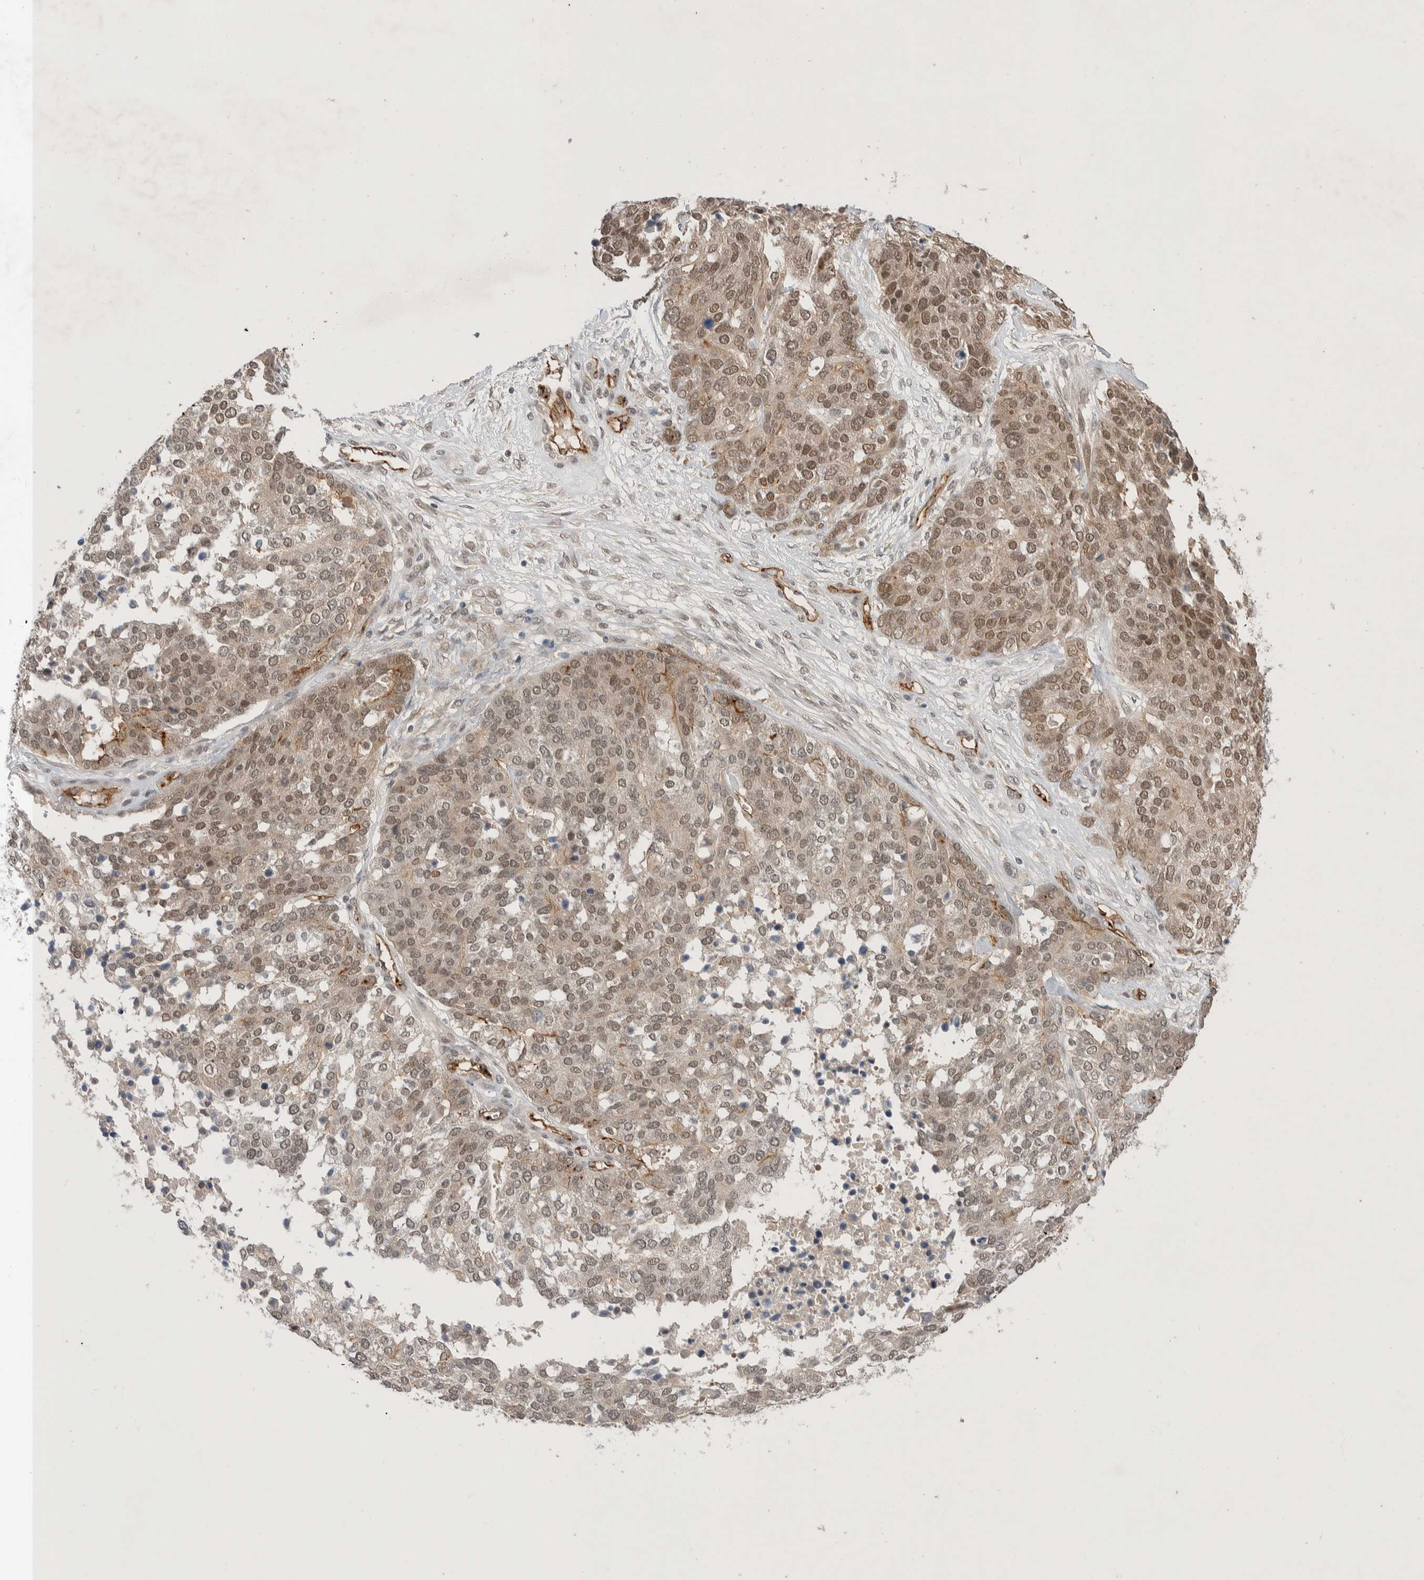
{"staining": {"intensity": "moderate", "quantity": ">75%", "location": "cytoplasmic/membranous,nuclear"}, "tissue": "ovarian cancer", "cell_type": "Tumor cells", "image_type": "cancer", "snomed": [{"axis": "morphology", "description": "Cystadenocarcinoma, serous, NOS"}, {"axis": "topography", "description": "Ovary"}], "caption": "An image showing moderate cytoplasmic/membranous and nuclear positivity in approximately >75% of tumor cells in serous cystadenocarcinoma (ovarian), as visualized by brown immunohistochemical staining.", "gene": "ZNF704", "patient": {"sex": "female", "age": 44}}